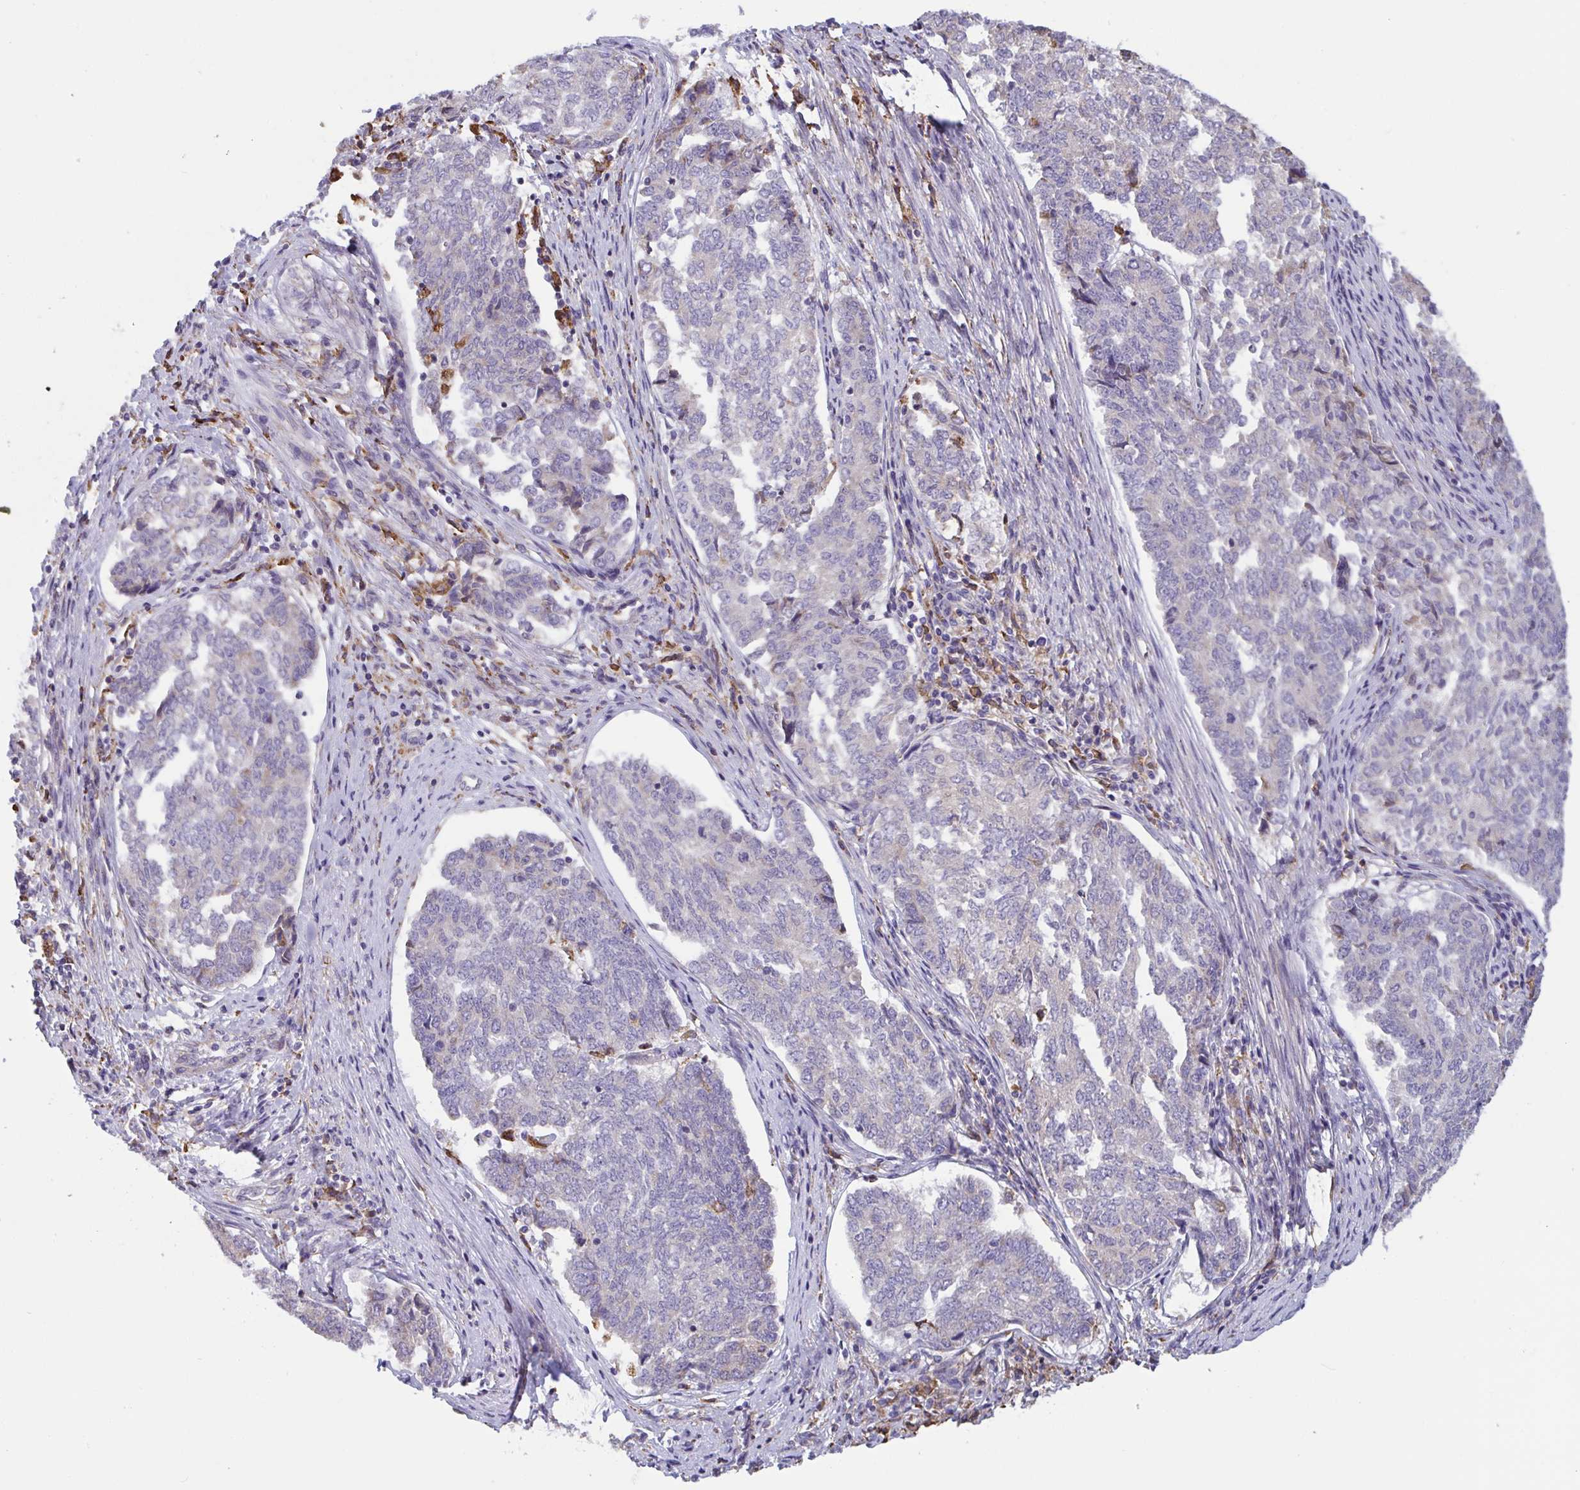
{"staining": {"intensity": "weak", "quantity": "<25%", "location": "cytoplasmic/membranous"}, "tissue": "endometrial cancer", "cell_type": "Tumor cells", "image_type": "cancer", "snomed": [{"axis": "morphology", "description": "Adenocarcinoma, NOS"}, {"axis": "topography", "description": "Endometrium"}], "caption": "Immunohistochemical staining of endometrial adenocarcinoma demonstrates no significant staining in tumor cells.", "gene": "MYMK", "patient": {"sex": "female", "age": 80}}